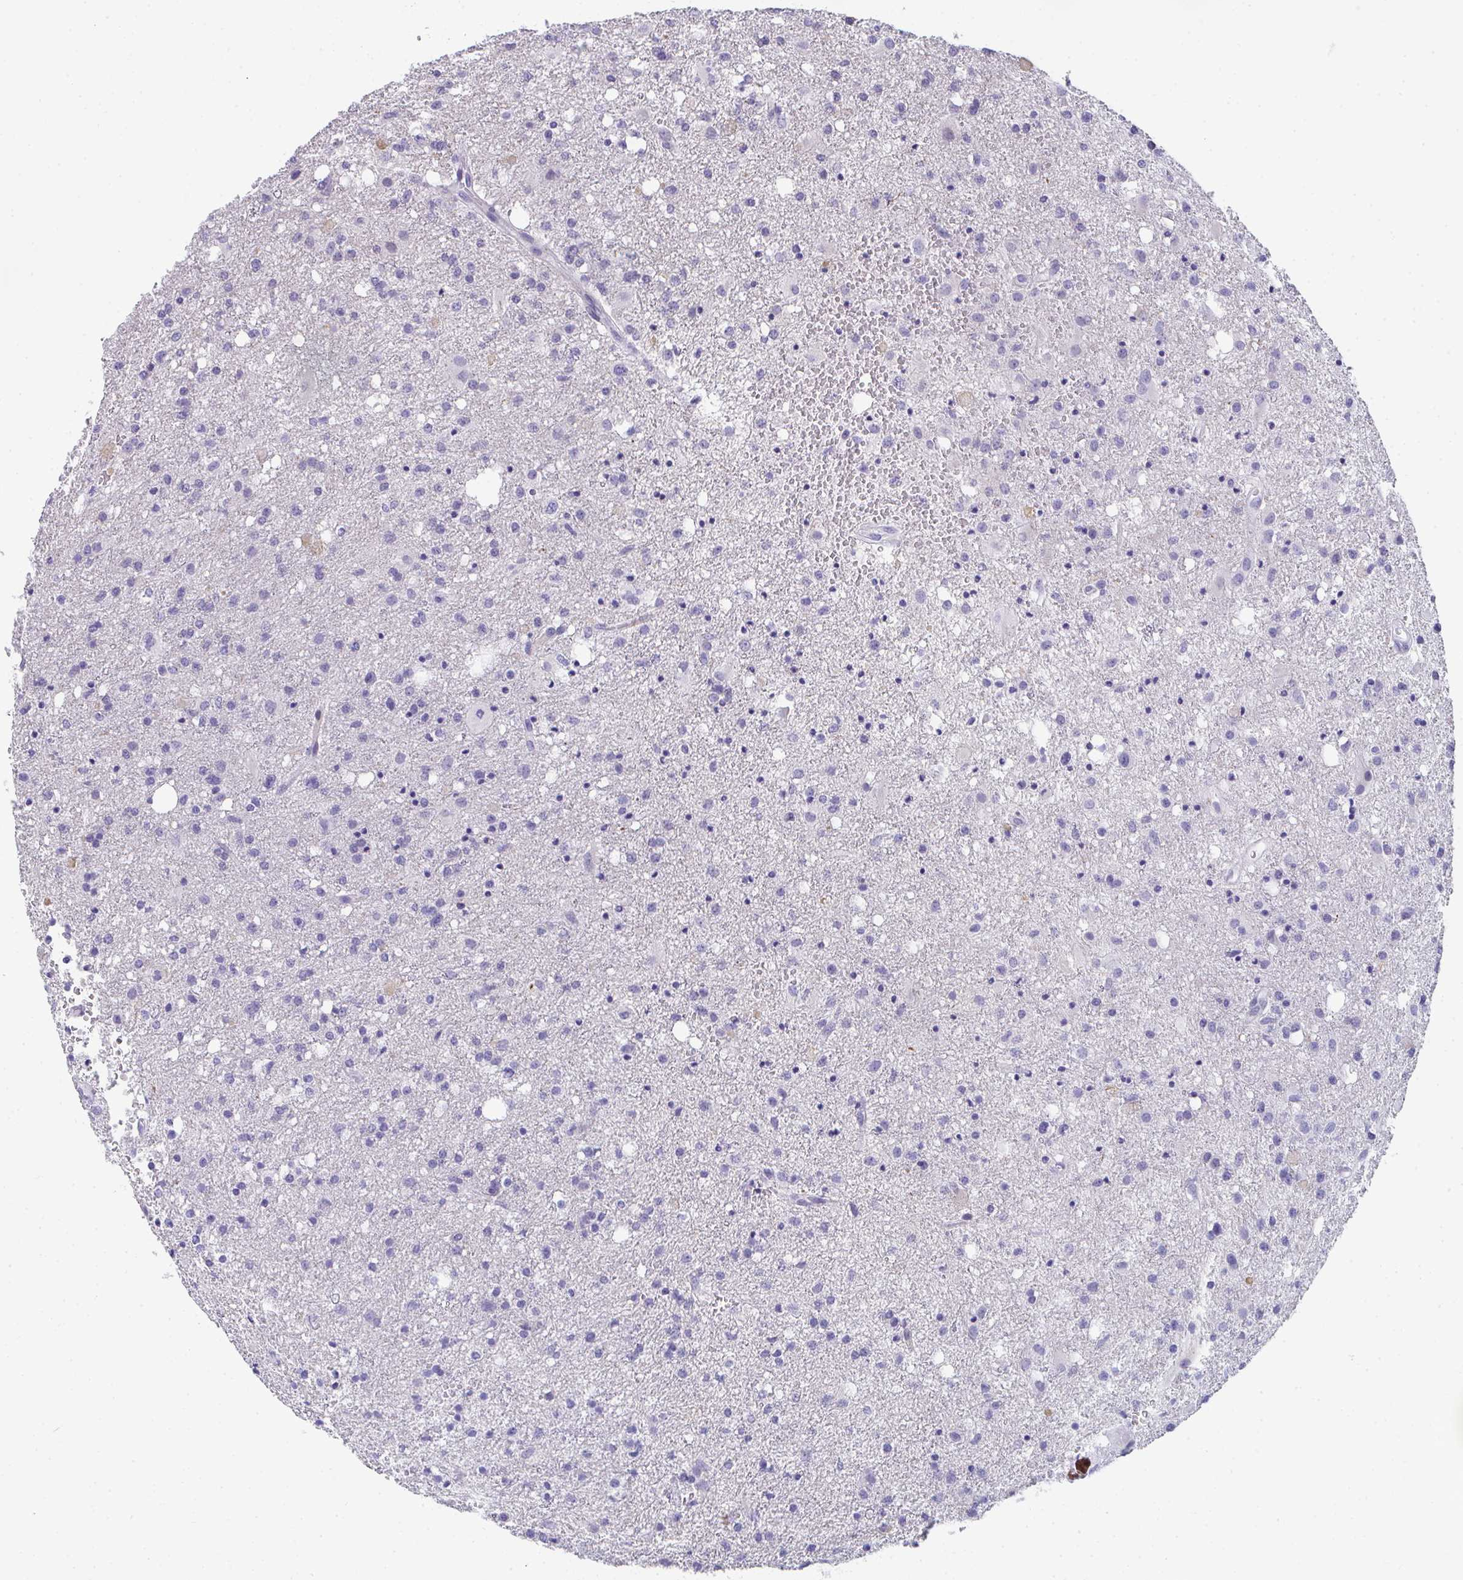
{"staining": {"intensity": "negative", "quantity": "none", "location": "none"}, "tissue": "glioma", "cell_type": "Tumor cells", "image_type": "cancer", "snomed": [{"axis": "morphology", "description": "Glioma, malignant, Low grade"}, {"axis": "topography", "description": "Brain"}], "caption": "Image shows no significant protein positivity in tumor cells of malignant glioma (low-grade).", "gene": "TTC30B", "patient": {"sex": "female", "age": 58}}